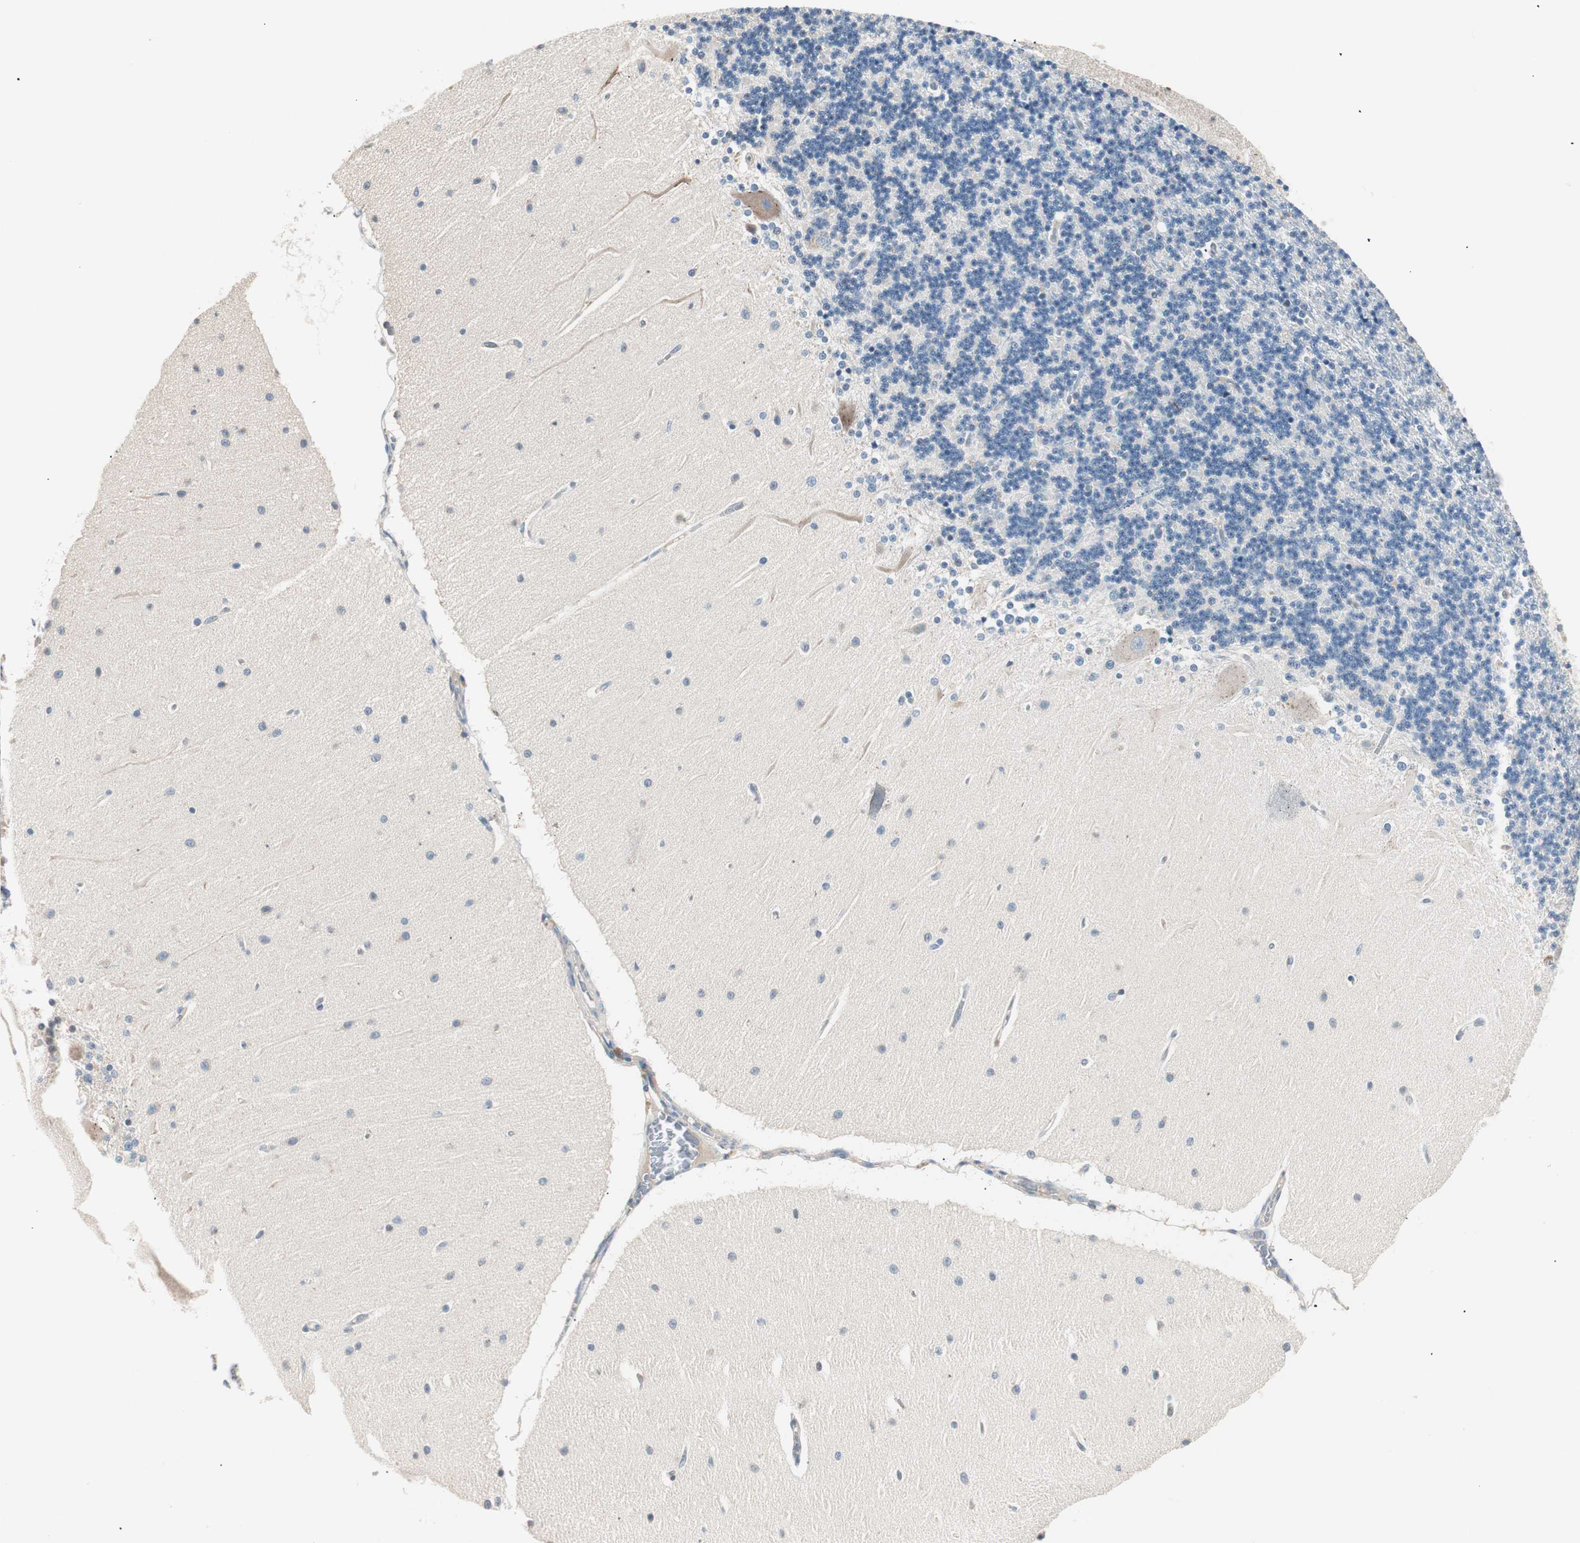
{"staining": {"intensity": "negative", "quantity": "none", "location": "none"}, "tissue": "cerebellum", "cell_type": "Cells in granular layer", "image_type": "normal", "snomed": [{"axis": "morphology", "description": "Normal tissue, NOS"}, {"axis": "topography", "description": "Cerebellum"}], "caption": "DAB (3,3'-diaminobenzidine) immunohistochemical staining of unremarkable human cerebellum demonstrates no significant staining in cells in granular layer.", "gene": "RAD54B", "patient": {"sex": "female", "age": 54}}